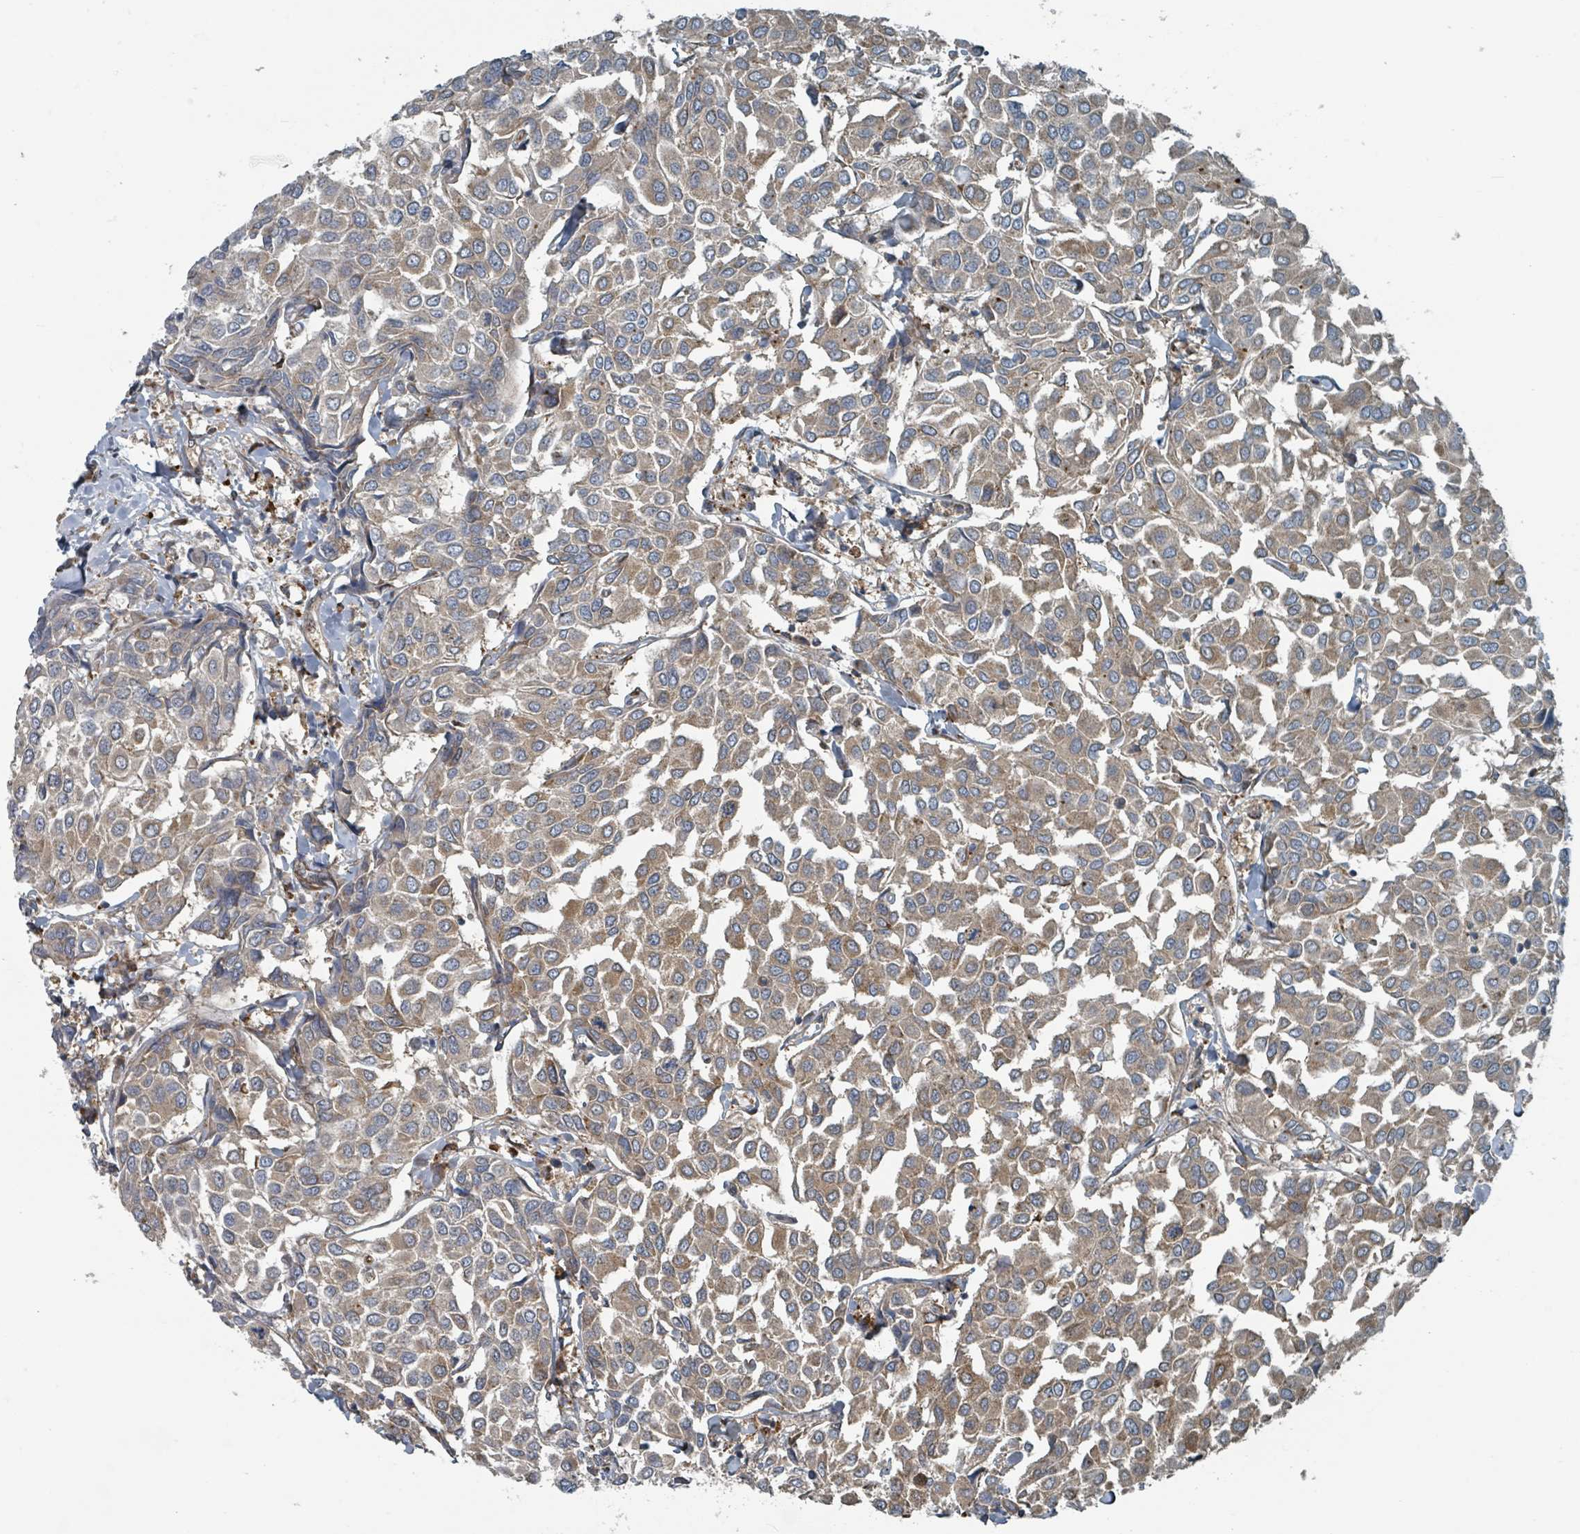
{"staining": {"intensity": "moderate", "quantity": ">75%", "location": "cytoplasmic/membranous"}, "tissue": "breast cancer", "cell_type": "Tumor cells", "image_type": "cancer", "snomed": [{"axis": "morphology", "description": "Duct carcinoma"}, {"axis": "topography", "description": "Breast"}], "caption": "This micrograph shows intraductal carcinoma (breast) stained with immunohistochemistry to label a protein in brown. The cytoplasmic/membranous of tumor cells show moderate positivity for the protein. Nuclei are counter-stained blue.", "gene": "RHPN2", "patient": {"sex": "female", "age": 55}}